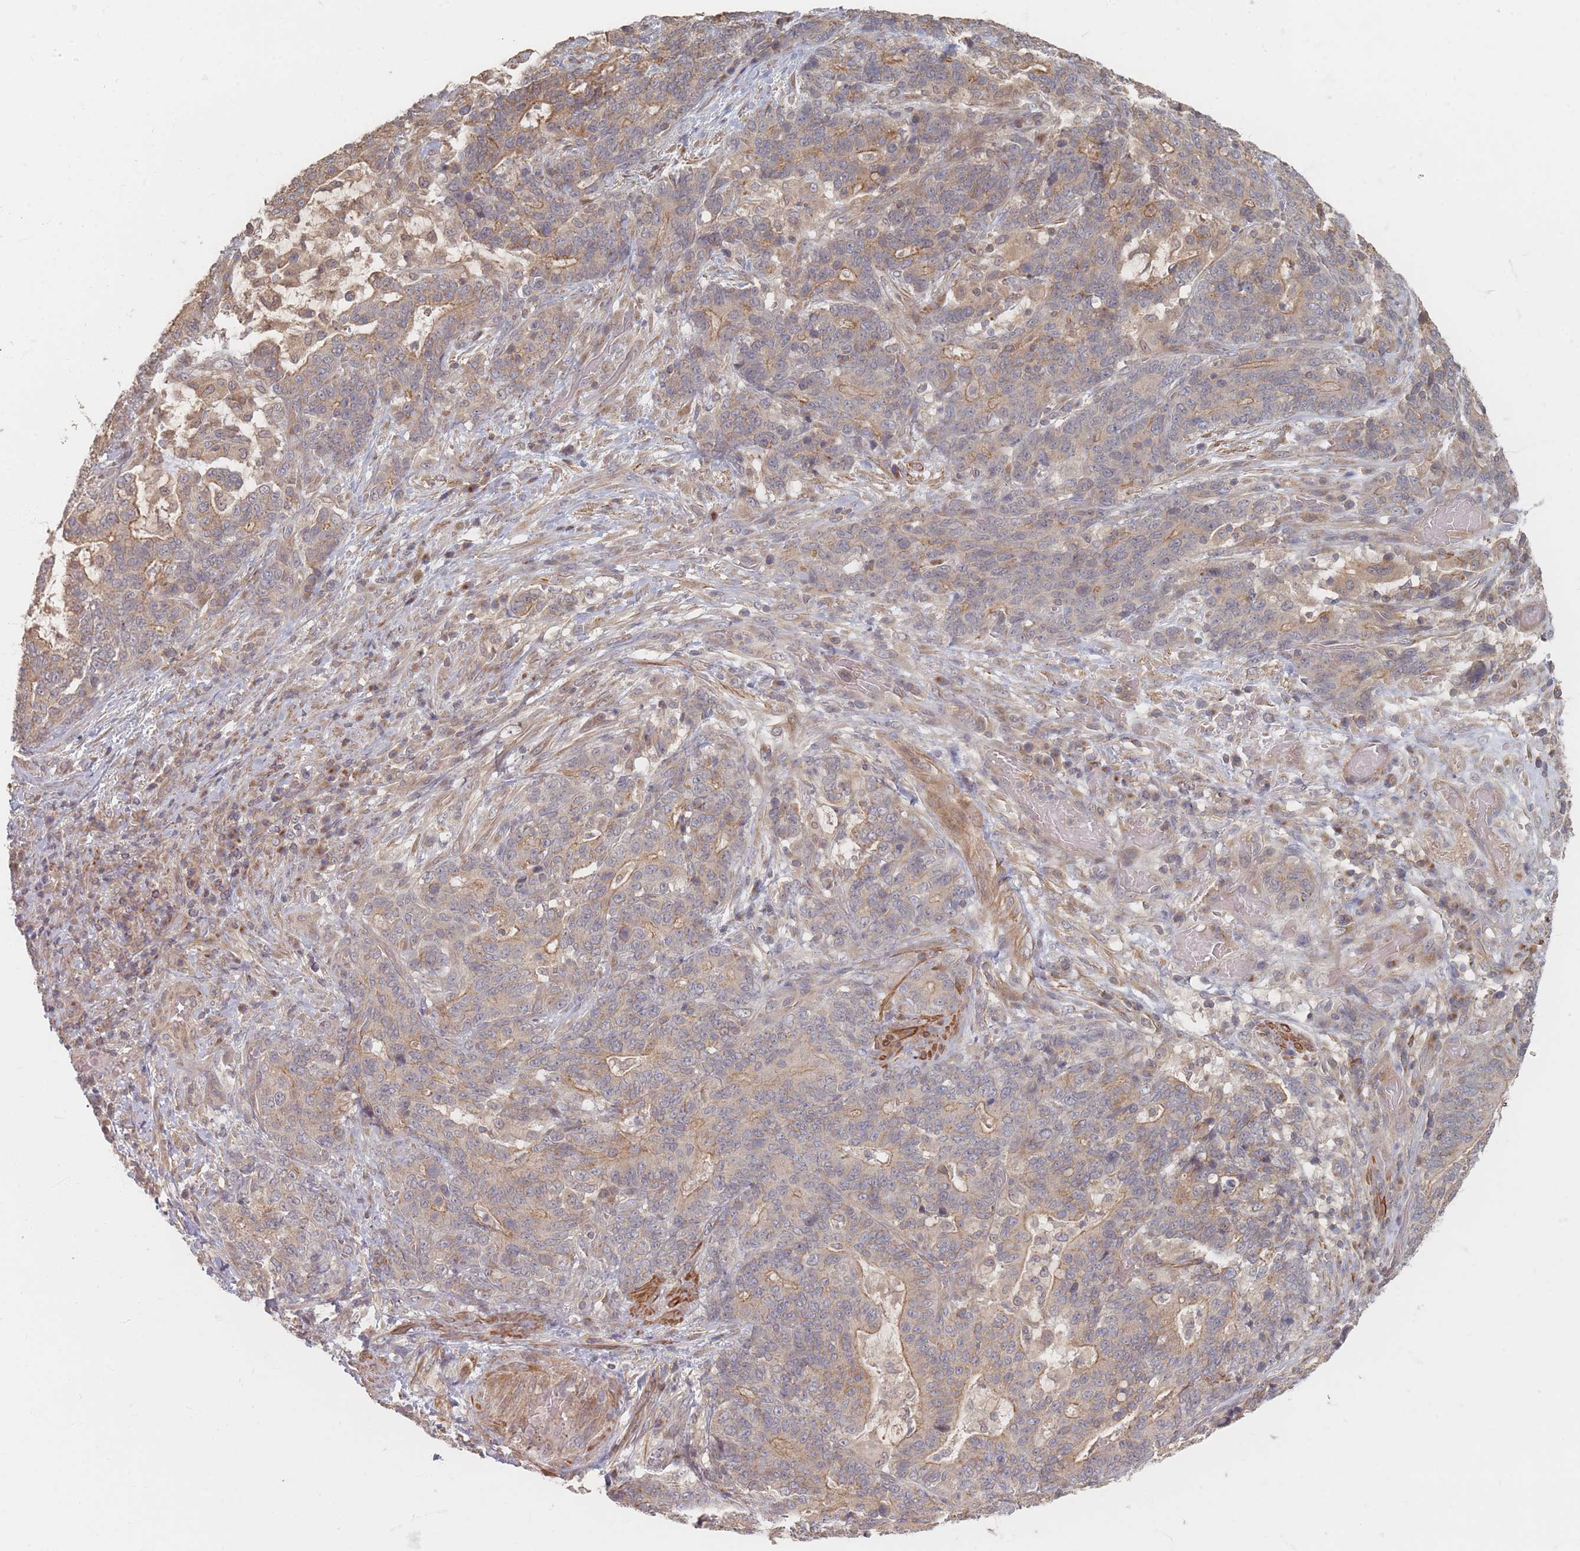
{"staining": {"intensity": "moderate", "quantity": "25%-75%", "location": "cytoplasmic/membranous"}, "tissue": "stomach cancer", "cell_type": "Tumor cells", "image_type": "cancer", "snomed": [{"axis": "morphology", "description": "Normal tissue, NOS"}, {"axis": "morphology", "description": "Adenocarcinoma, NOS"}, {"axis": "topography", "description": "Stomach"}], "caption": "Tumor cells display medium levels of moderate cytoplasmic/membranous staining in about 25%-75% of cells in adenocarcinoma (stomach).", "gene": "GLE1", "patient": {"sex": "female", "age": 64}}